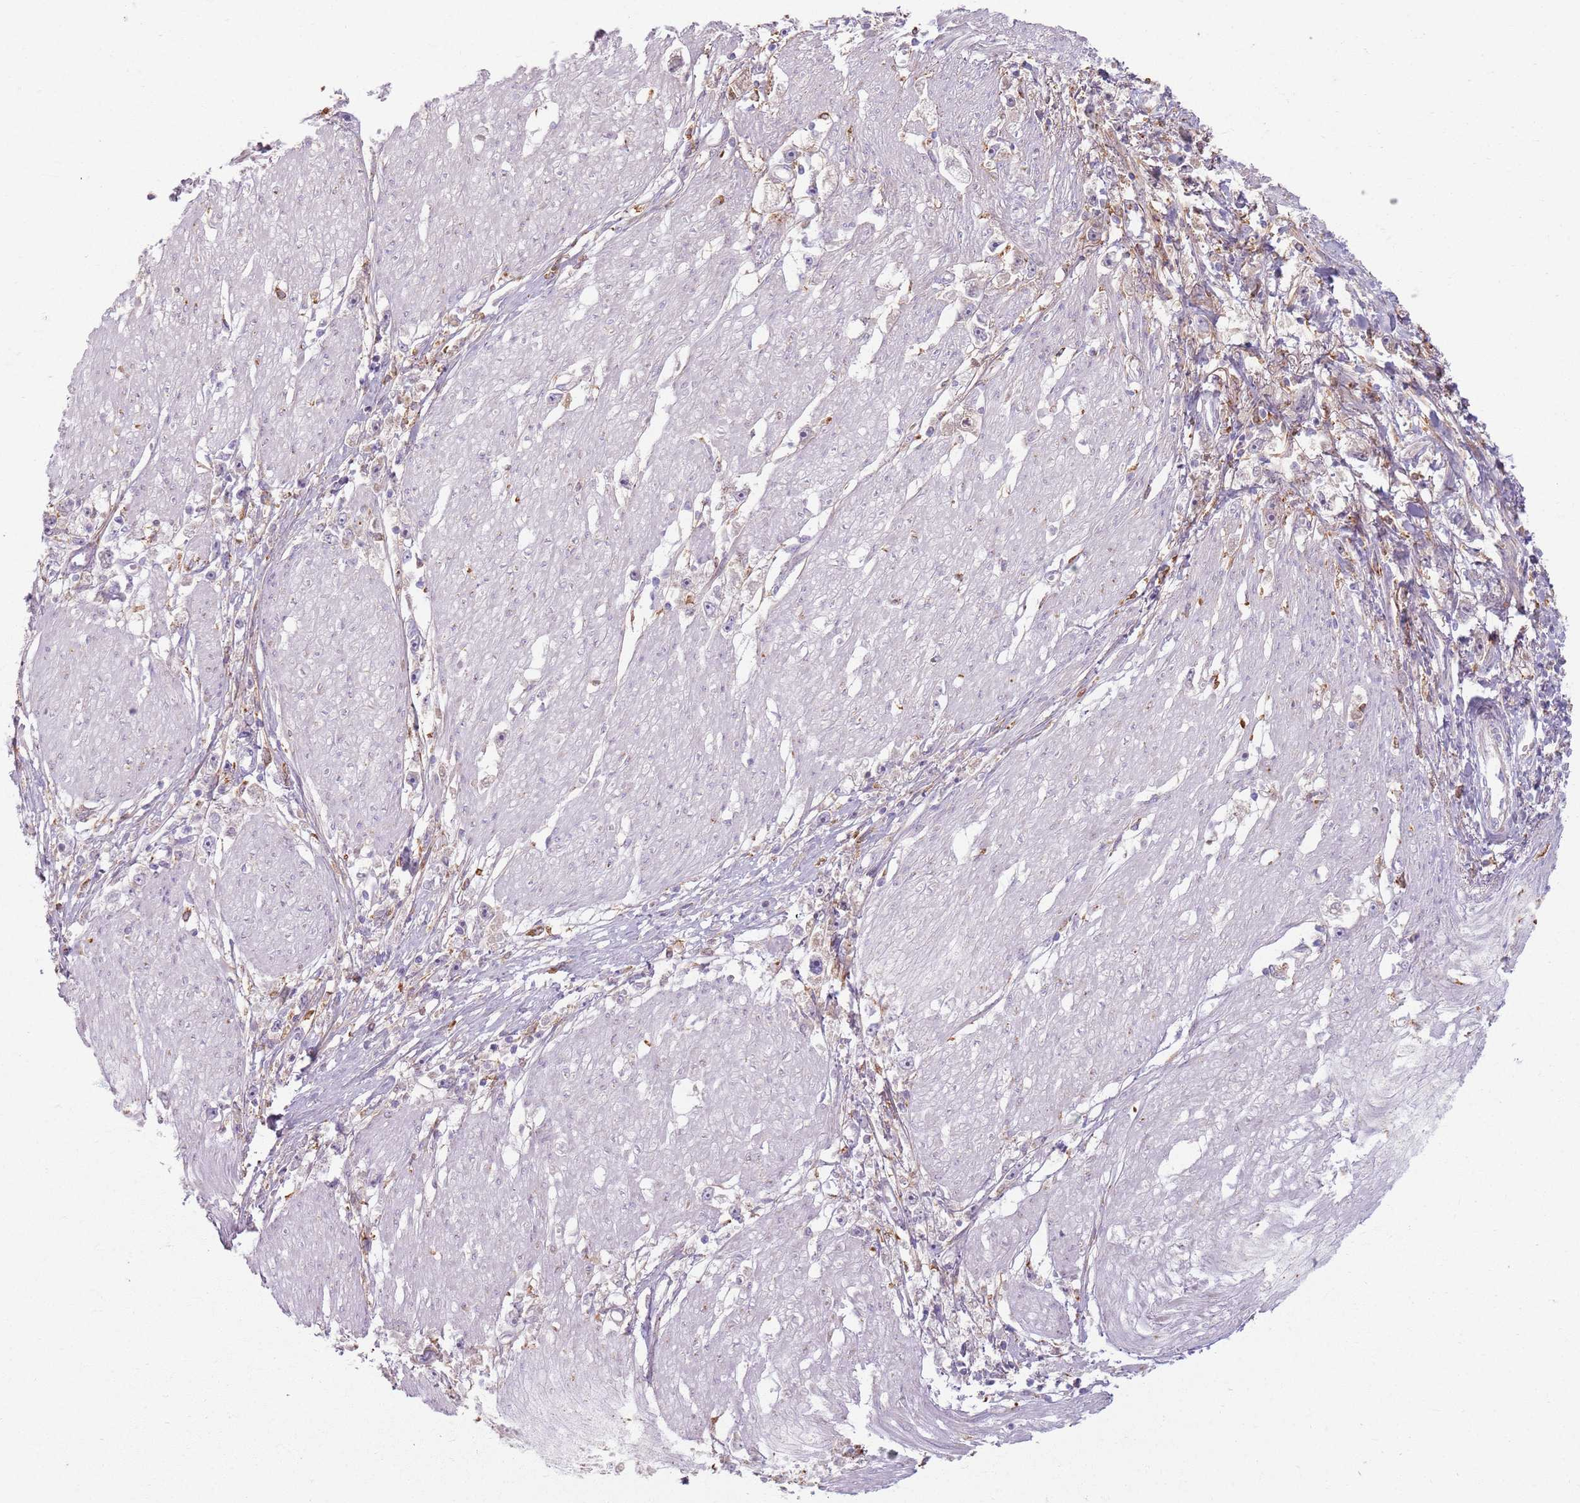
{"staining": {"intensity": "negative", "quantity": "none", "location": "none"}, "tissue": "stomach cancer", "cell_type": "Tumor cells", "image_type": "cancer", "snomed": [{"axis": "morphology", "description": "Adenocarcinoma, NOS"}, {"axis": "topography", "description": "Stomach"}], "caption": "Protein analysis of adenocarcinoma (stomach) shows no significant expression in tumor cells. (Brightfield microscopy of DAB (3,3'-diaminobenzidine) immunohistochemistry at high magnification).", "gene": "COLGALT1", "patient": {"sex": "female", "age": 59}}